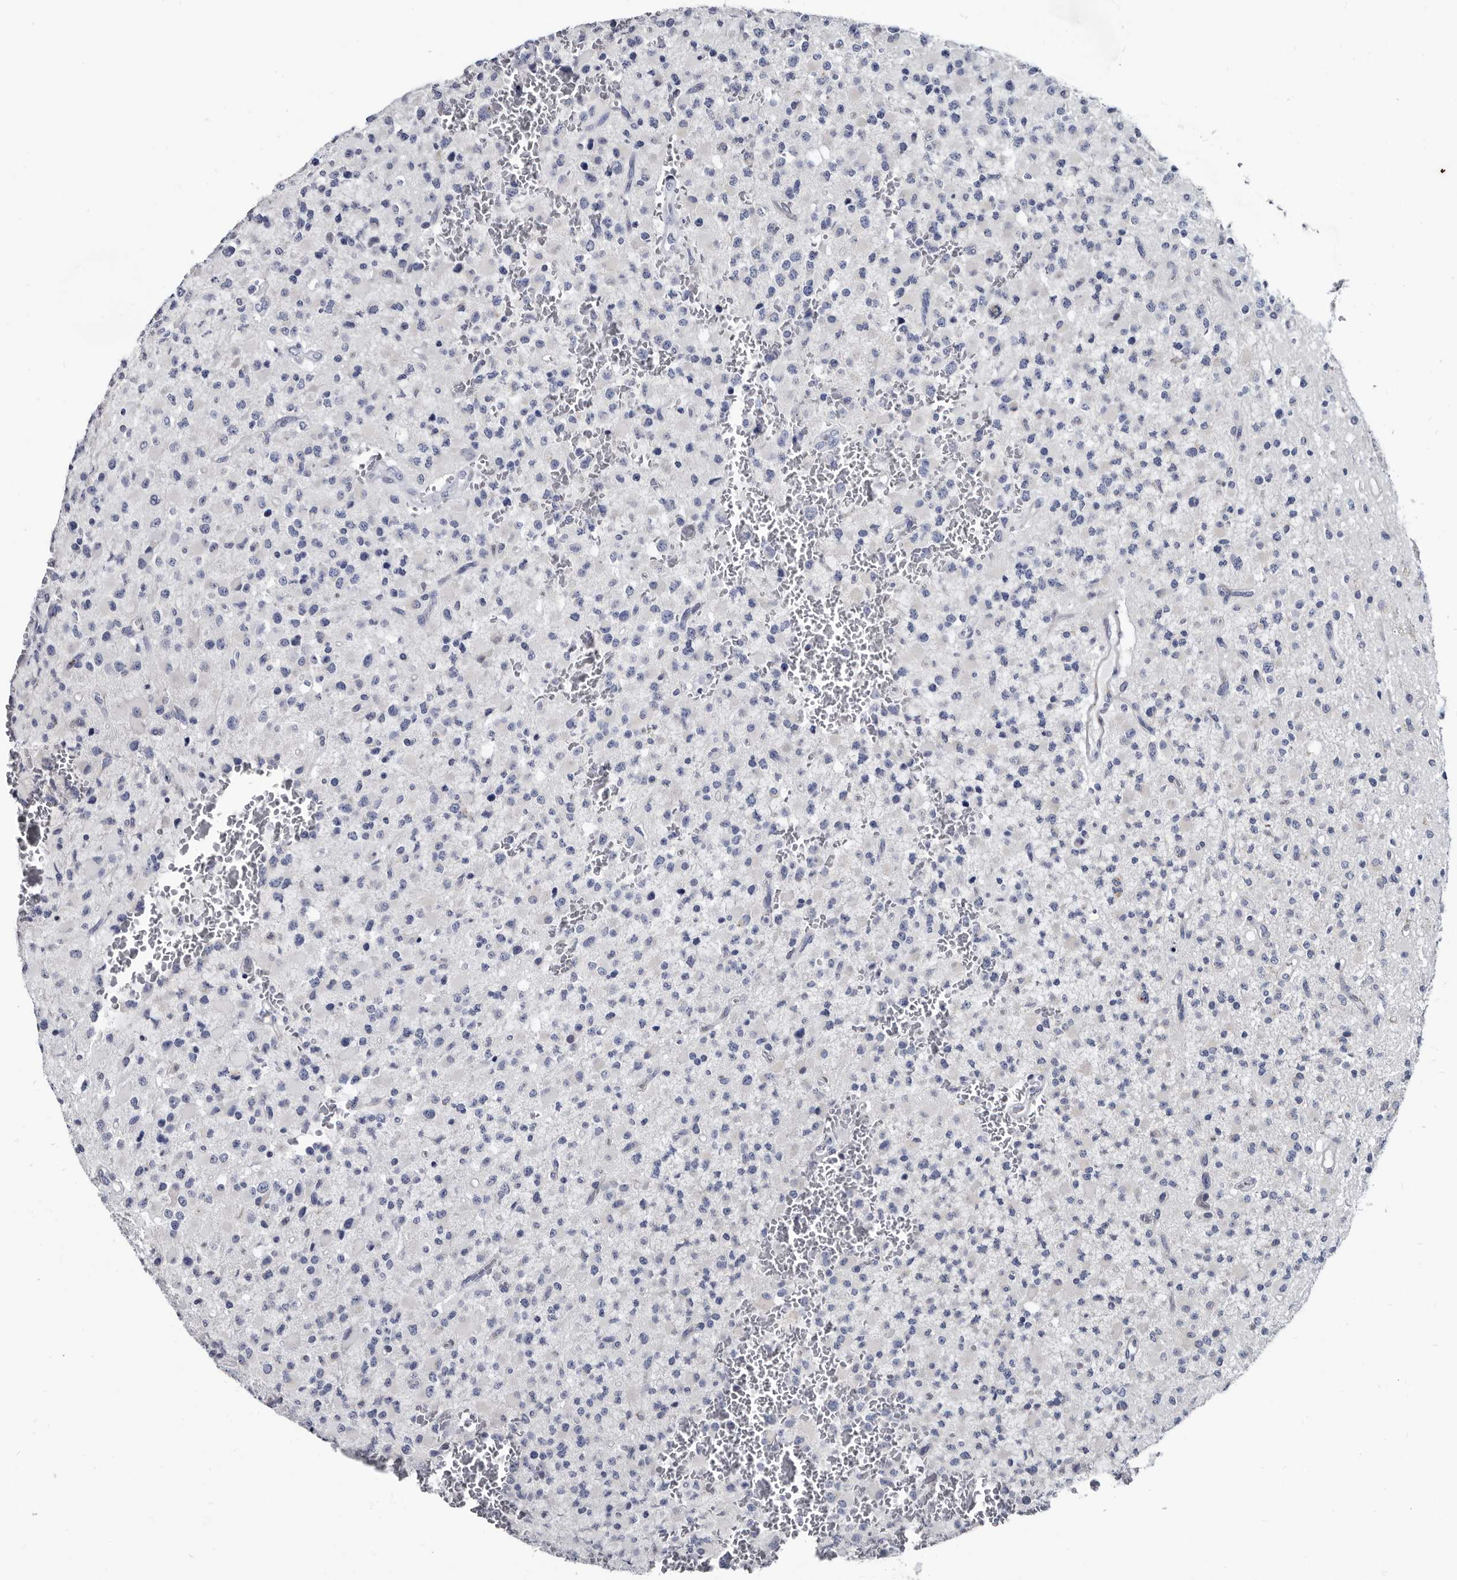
{"staining": {"intensity": "negative", "quantity": "none", "location": "none"}, "tissue": "glioma", "cell_type": "Tumor cells", "image_type": "cancer", "snomed": [{"axis": "morphology", "description": "Glioma, malignant, High grade"}, {"axis": "topography", "description": "Brain"}], "caption": "Glioma was stained to show a protein in brown. There is no significant staining in tumor cells.", "gene": "PRSS8", "patient": {"sex": "male", "age": 34}}